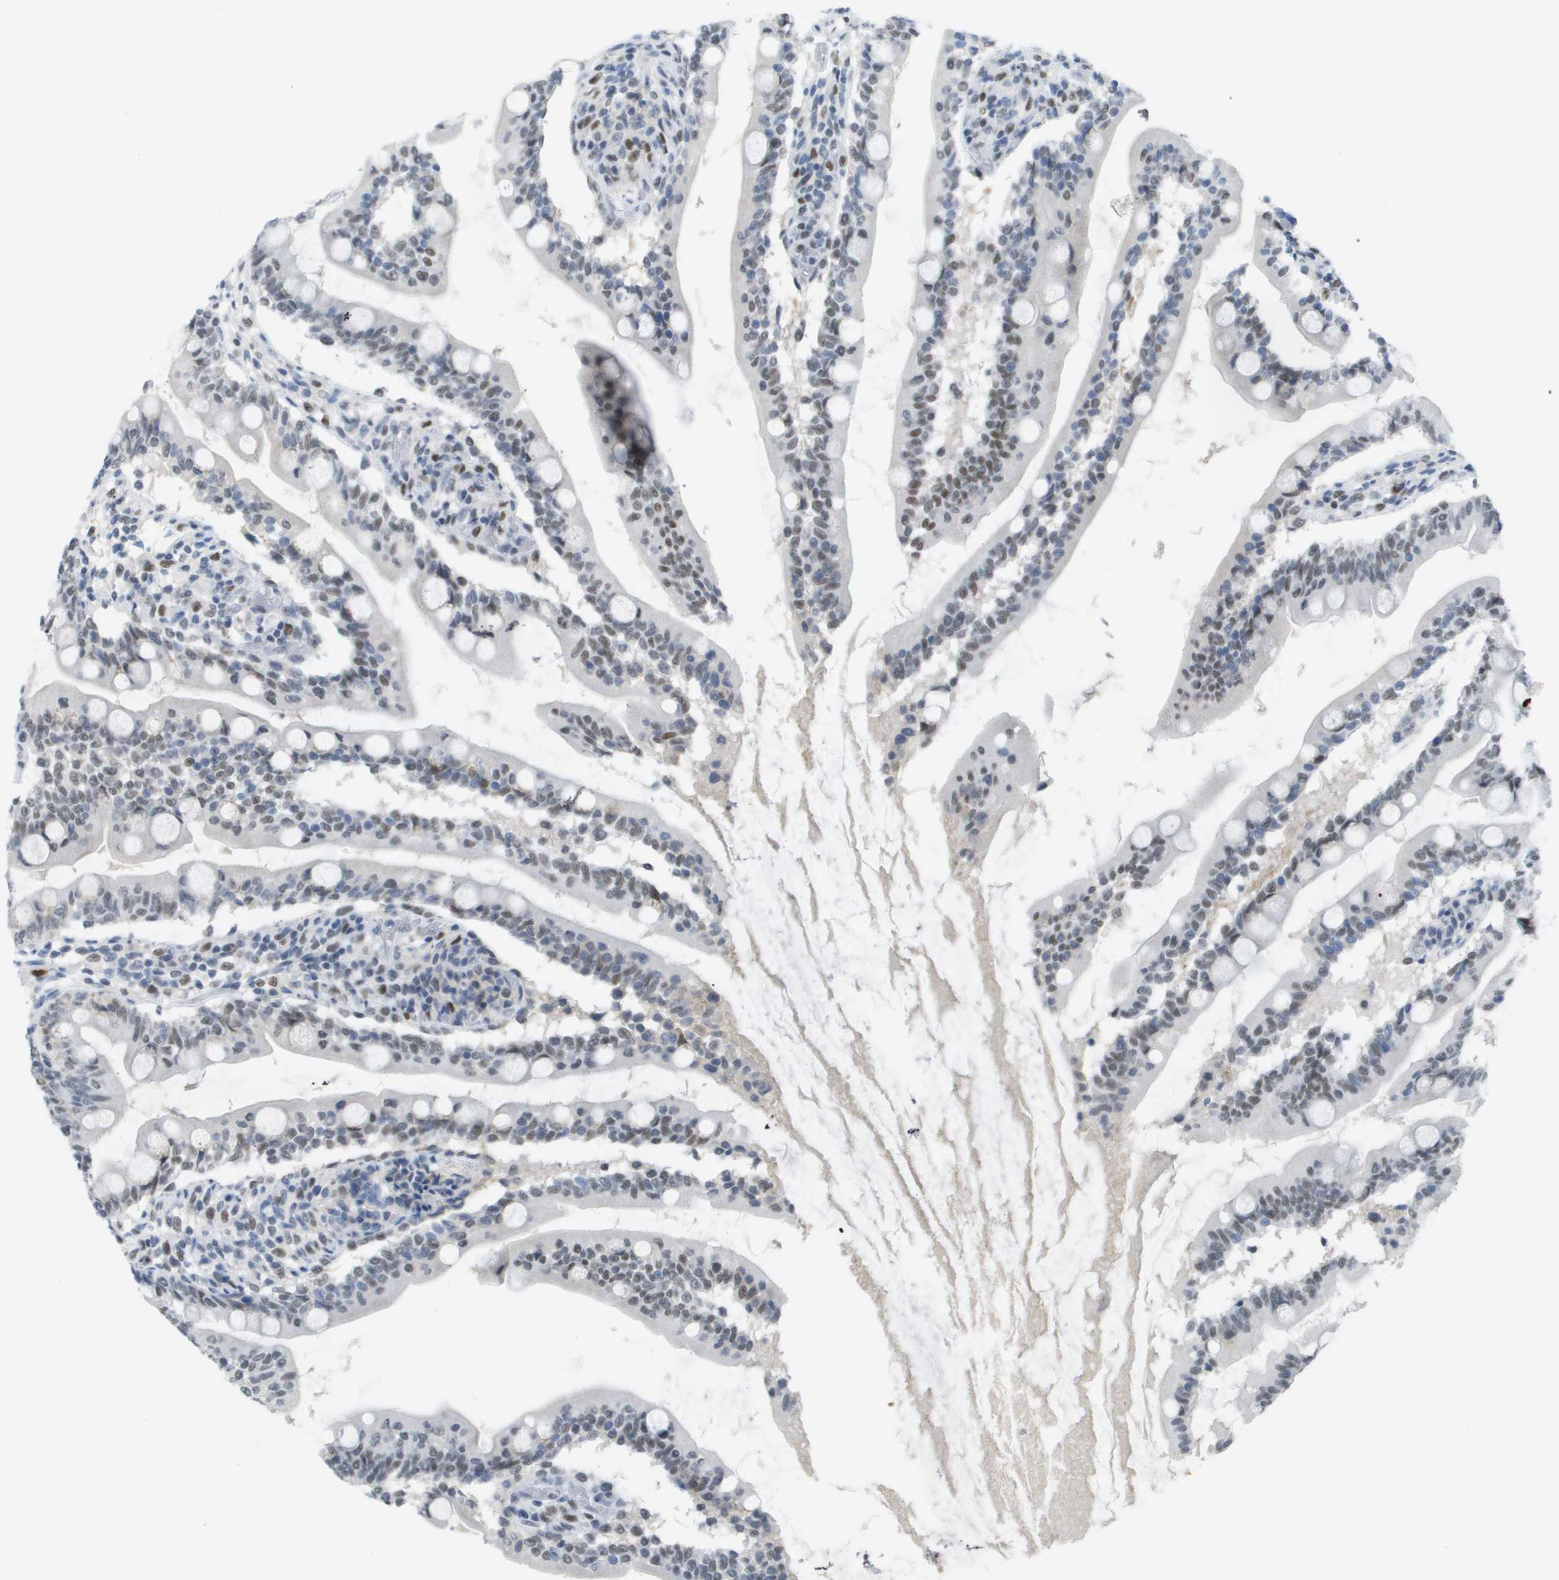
{"staining": {"intensity": "moderate", "quantity": "25%-75%", "location": "nuclear"}, "tissue": "small intestine", "cell_type": "Glandular cells", "image_type": "normal", "snomed": [{"axis": "morphology", "description": "Normal tissue, NOS"}, {"axis": "topography", "description": "Small intestine"}], "caption": "DAB (3,3'-diaminobenzidine) immunohistochemical staining of unremarkable human small intestine exhibits moderate nuclear protein positivity in approximately 25%-75% of glandular cells.", "gene": "TP53RK", "patient": {"sex": "female", "age": 56}}